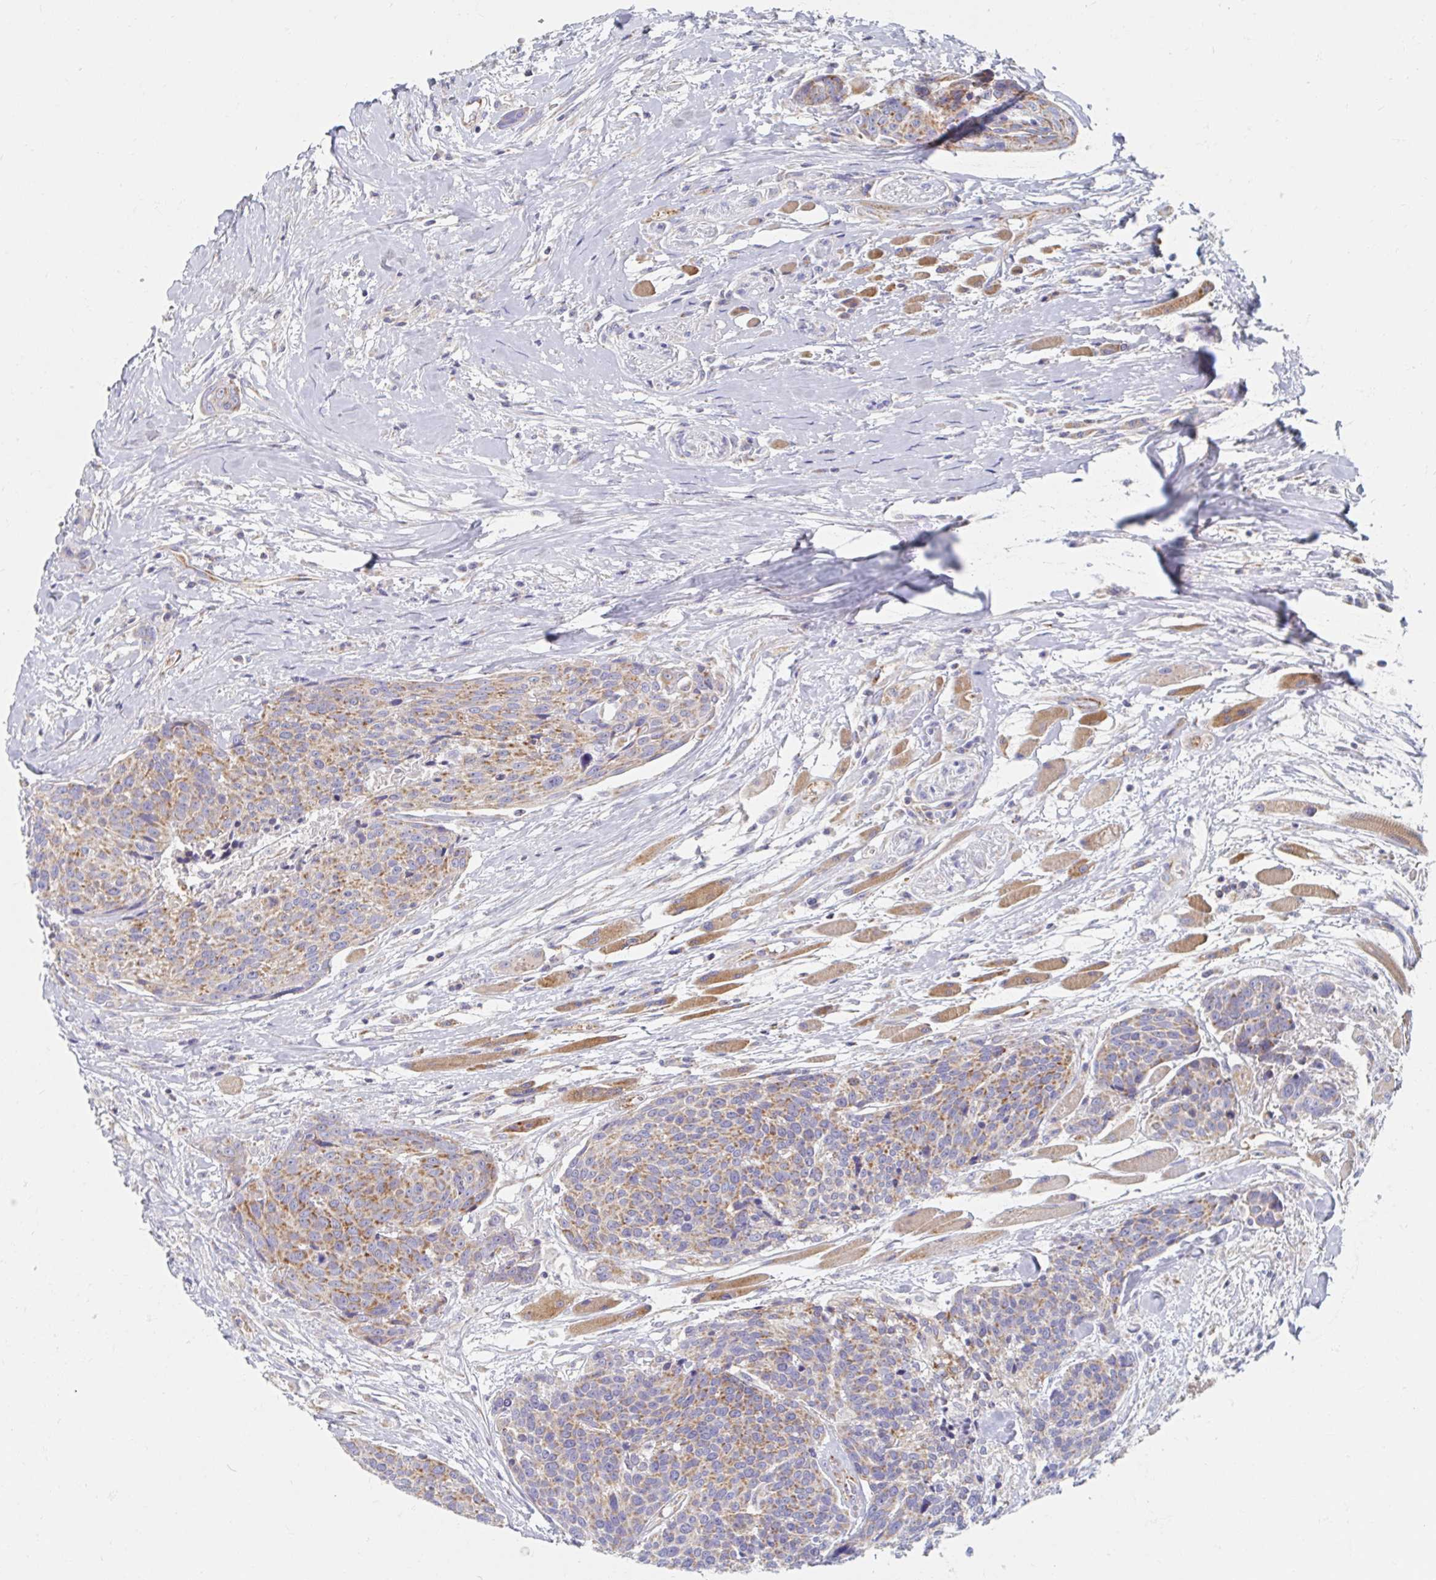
{"staining": {"intensity": "moderate", "quantity": "25%-75%", "location": "cytoplasmic/membranous"}, "tissue": "head and neck cancer", "cell_type": "Tumor cells", "image_type": "cancer", "snomed": [{"axis": "morphology", "description": "Squamous cell carcinoma, NOS"}, {"axis": "topography", "description": "Oral tissue"}, {"axis": "topography", "description": "Head-Neck"}], "caption": "Squamous cell carcinoma (head and neck) stained for a protein demonstrates moderate cytoplasmic/membranous positivity in tumor cells. Using DAB (brown) and hematoxylin (blue) stains, captured at high magnification using brightfield microscopy.", "gene": "MAVS", "patient": {"sex": "male", "age": 64}}